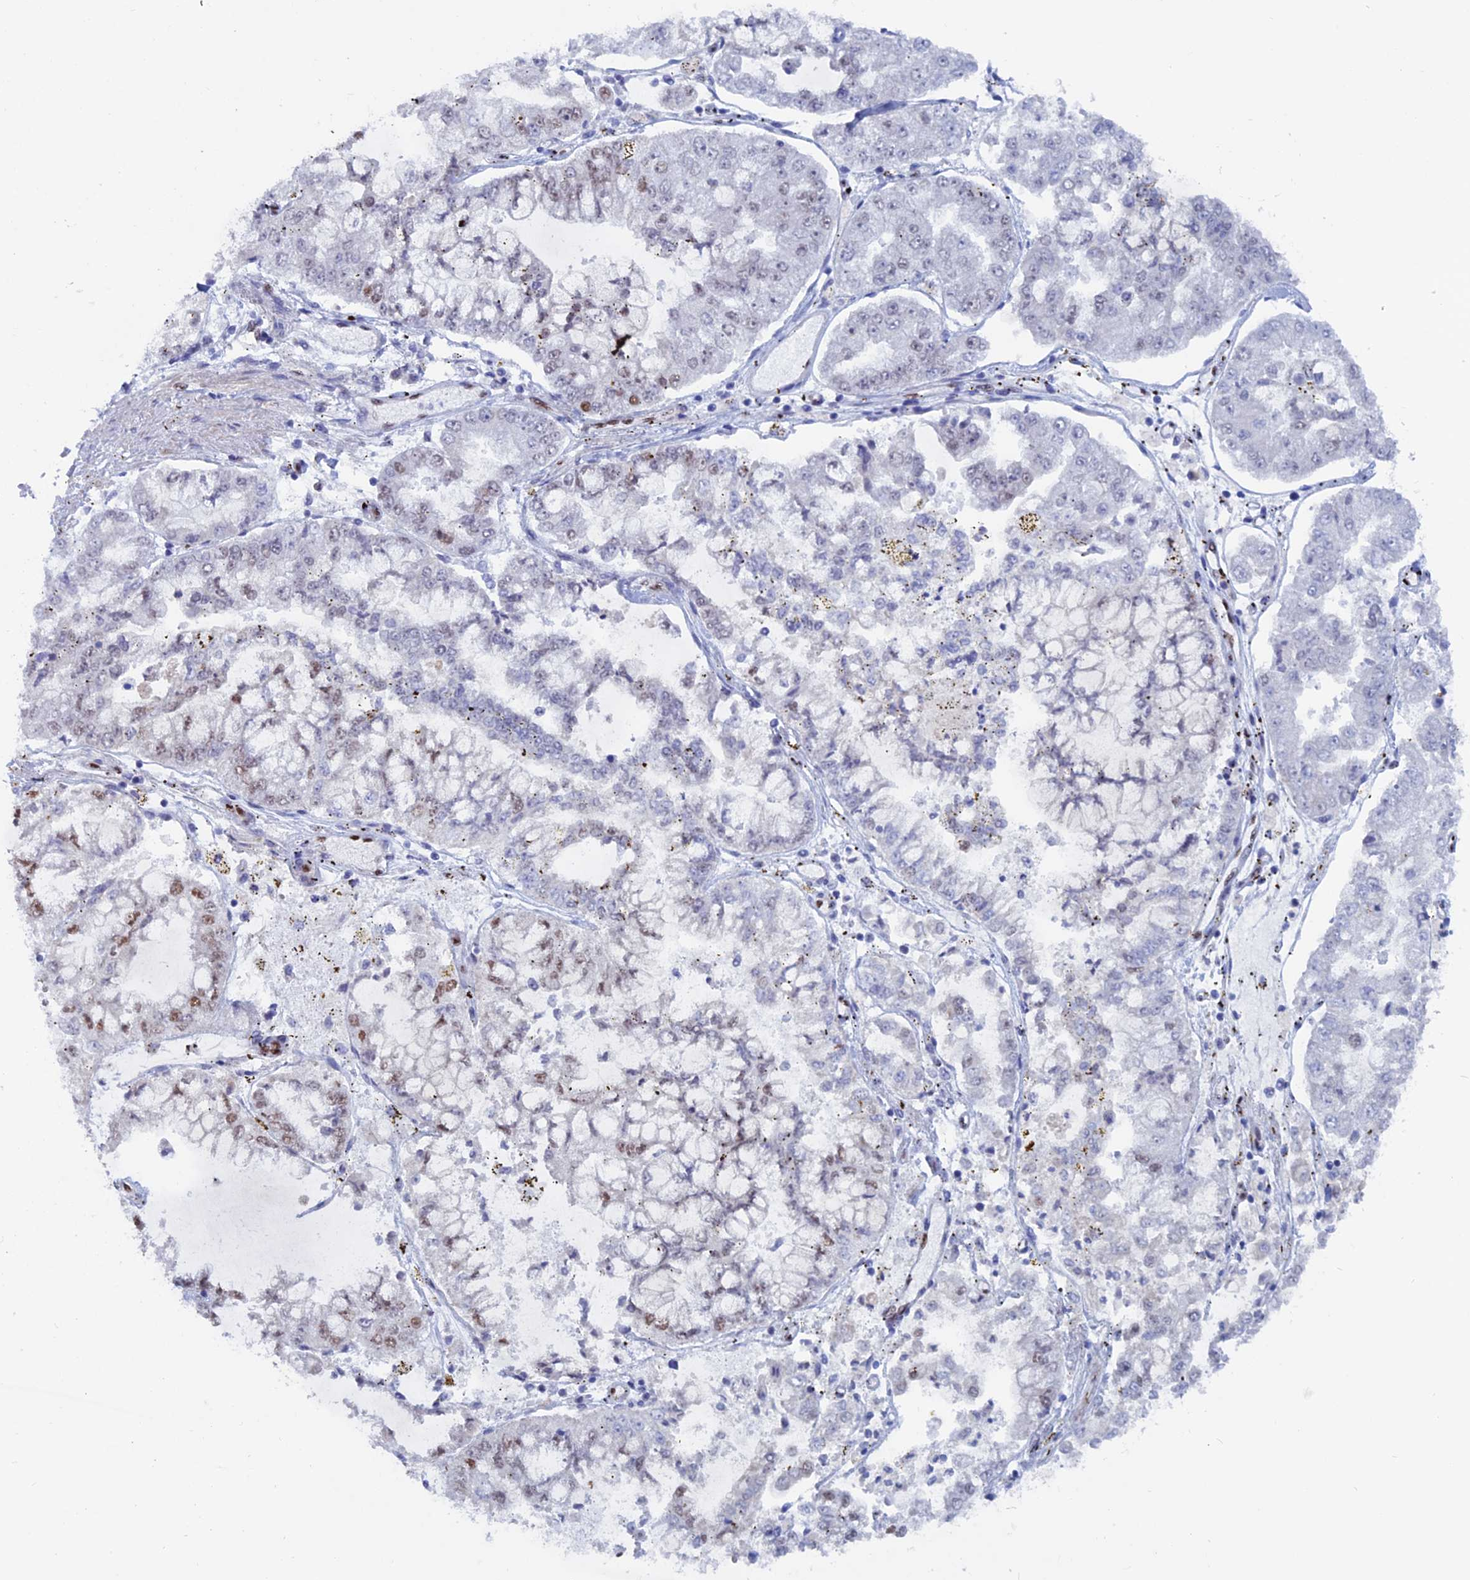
{"staining": {"intensity": "weak", "quantity": "25%-75%", "location": "nuclear"}, "tissue": "stomach cancer", "cell_type": "Tumor cells", "image_type": "cancer", "snomed": [{"axis": "morphology", "description": "Adenocarcinoma, NOS"}, {"axis": "topography", "description": "Stomach"}], "caption": "Approximately 25%-75% of tumor cells in stomach cancer (adenocarcinoma) show weak nuclear protein staining as visualized by brown immunohistochemical staining.", "gene": "NOL4L", "patient": {"sex": "male", "age": 76}}